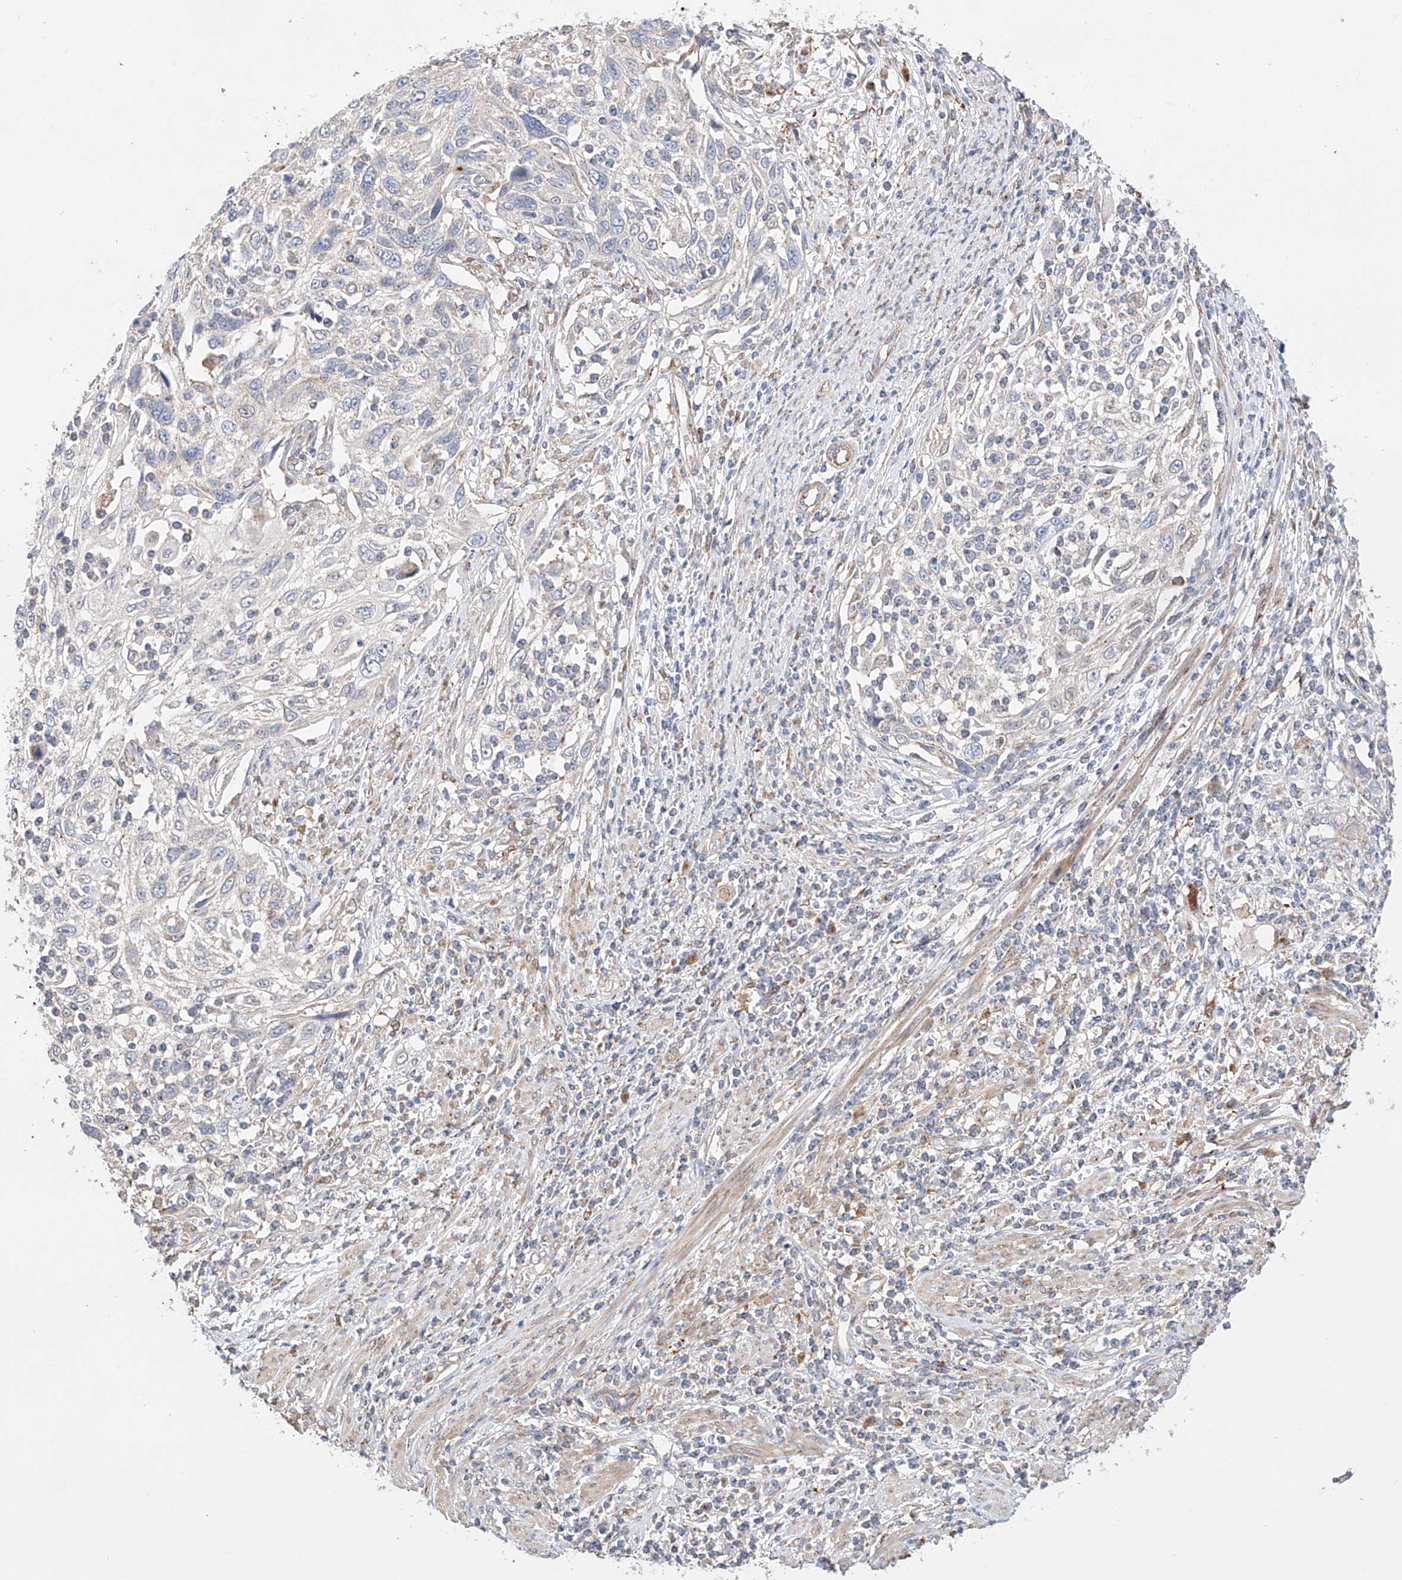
{"staining": {"intensity": "negative", "quantity": "none", "location": "none"}, "tissue": "cervical cancer", "cell_type": "Tumor cells", "image_type": "cancer", "snomed": [{"axis": "morphology", "description": "Squamous cell carcinoma, NOS"}, {"axis": "topography", "description": "Cervix"}], "caption": "There is no significant staining in tumor cells of squamous cell carcinoma (cervical).", "gene": "MOSPD1", "patient": {"sex": "female", "age": 70}}